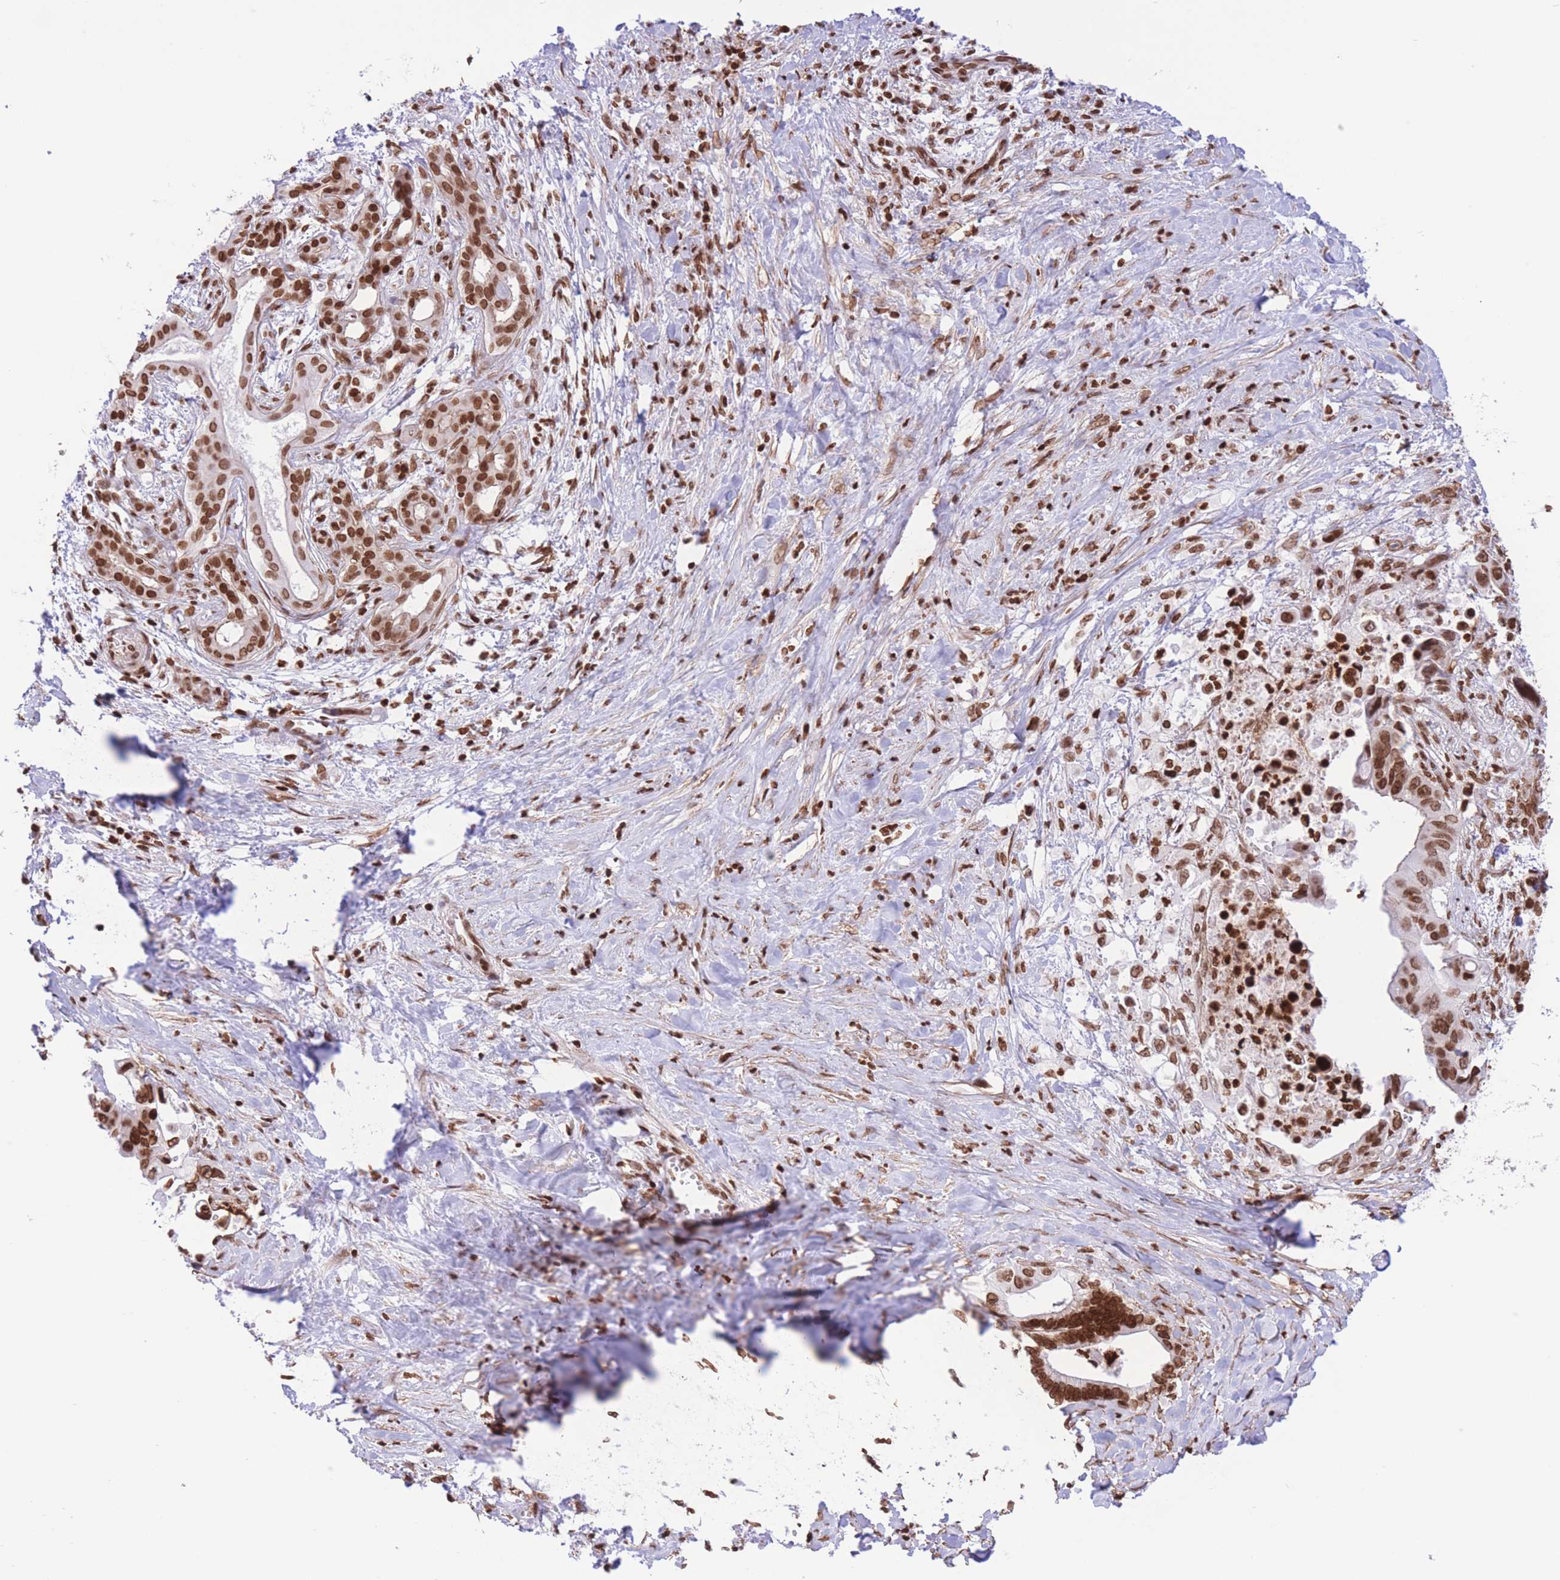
{"staining": {"intensity": "strong", "quantity": ">75%", "location": "nuclear"}, "tissue": "pancreatic cancer", "cell_type": "Tumor cells", "image_type": "cancer", "snomed": [{"axis": "morphology", "description": "Adenocarcinoma, NOS"}, {"axis": "topography", "description": "Pancreas"}], "caption": "This image shows pancreatic cancer (adenocarcinoma) stained with immunohistochemistry (IHC) to label a protein in brown. The nuclear of tumor cells show strong positivity for the protein. Nuclei are counter-stained blue.", "gene": "H2BC11", "patient": {"sex": "male", "age": 61}}